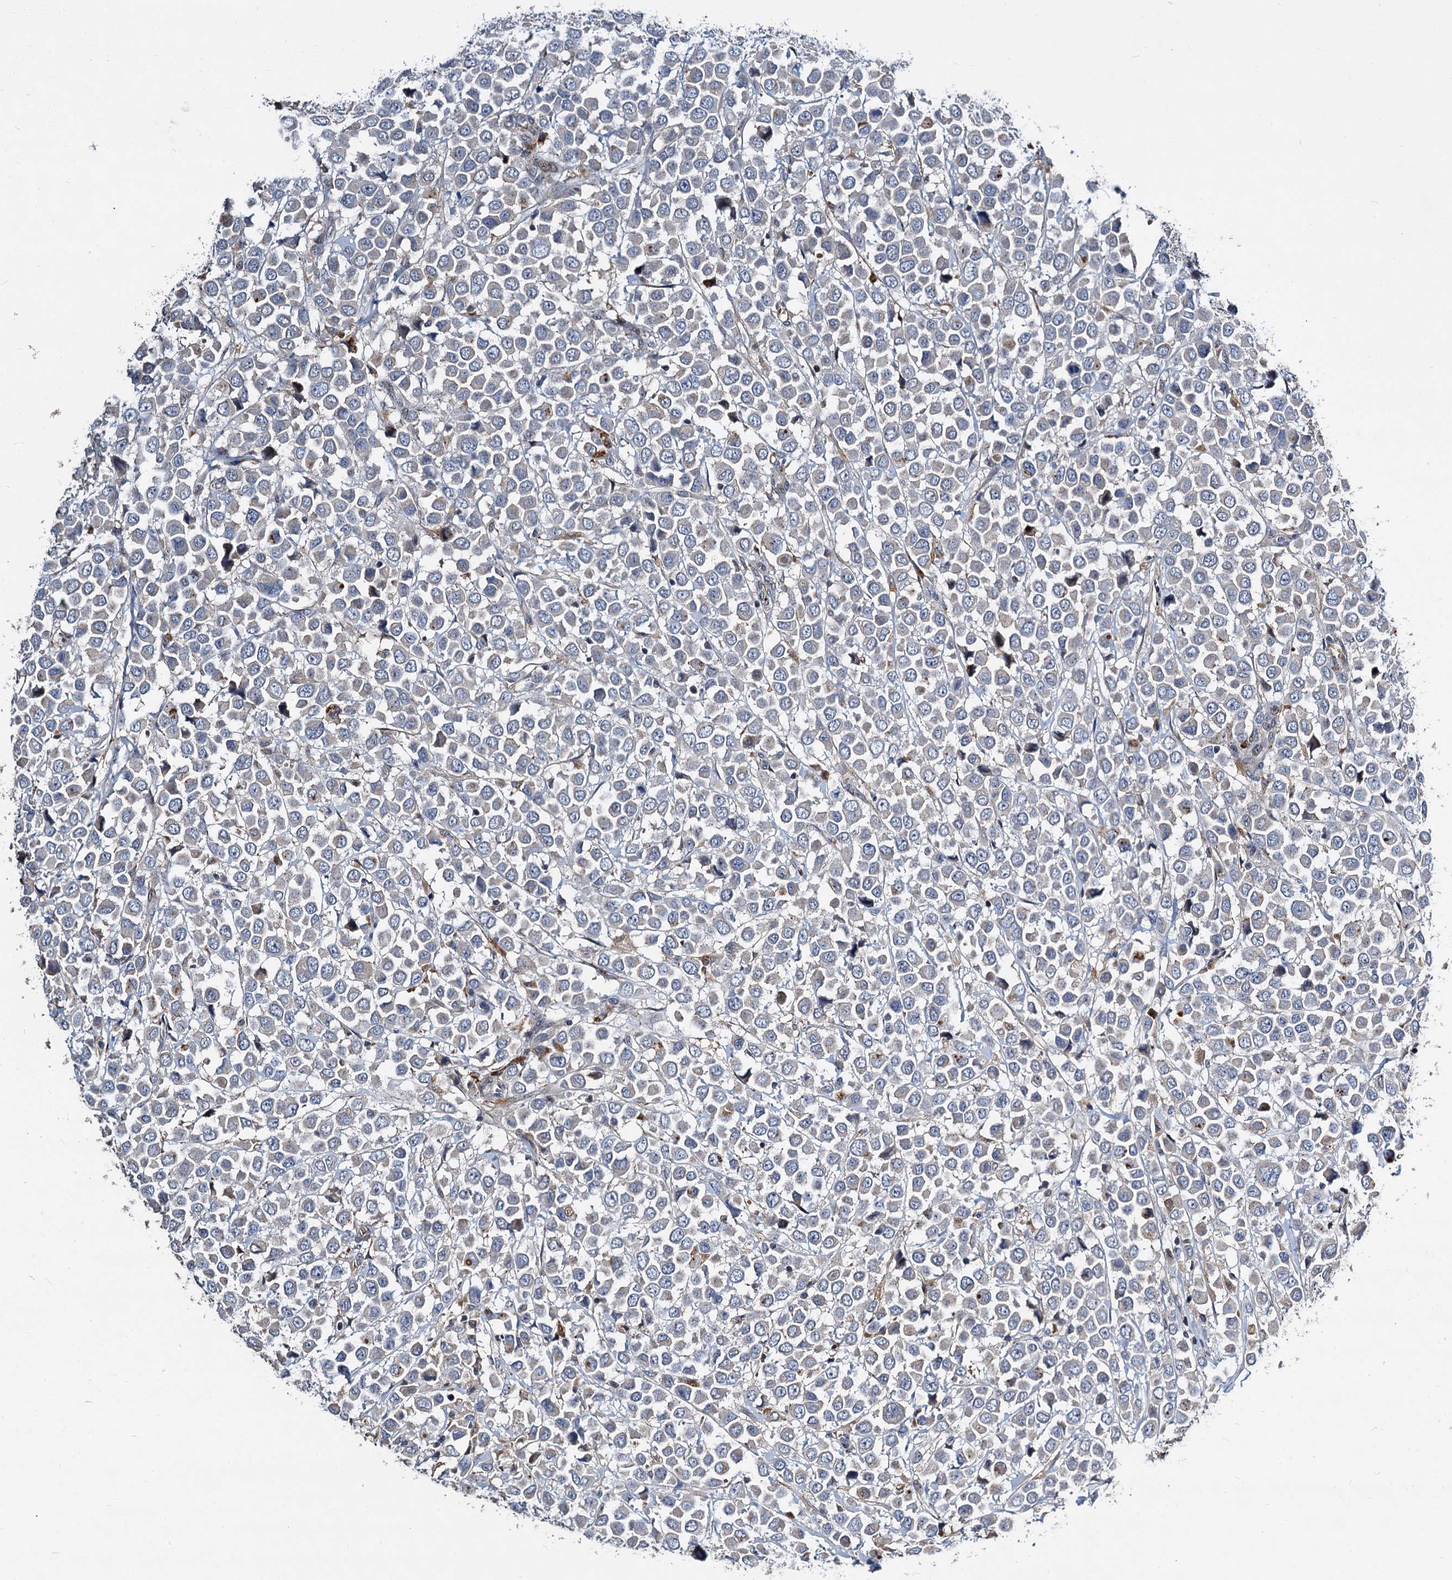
{"staining": {"intensity": "negative", "quantity": "none", "location": "none"}, "tissue": "breast cancer", "cell_type": "Tumor cells", "image_type": "cancer", "snomed": [{"axis": "morphology", "description": "Duct carcinoma"}, {"axis": "topography", "description": "Breast"}], "caption": "This is an IHC histopathology image of infiltrating ductal carcinoma (breast). There is no positivity in tumor cells.", "gene": "ATG101", "patient": {"sex": "female", "age": 61}}